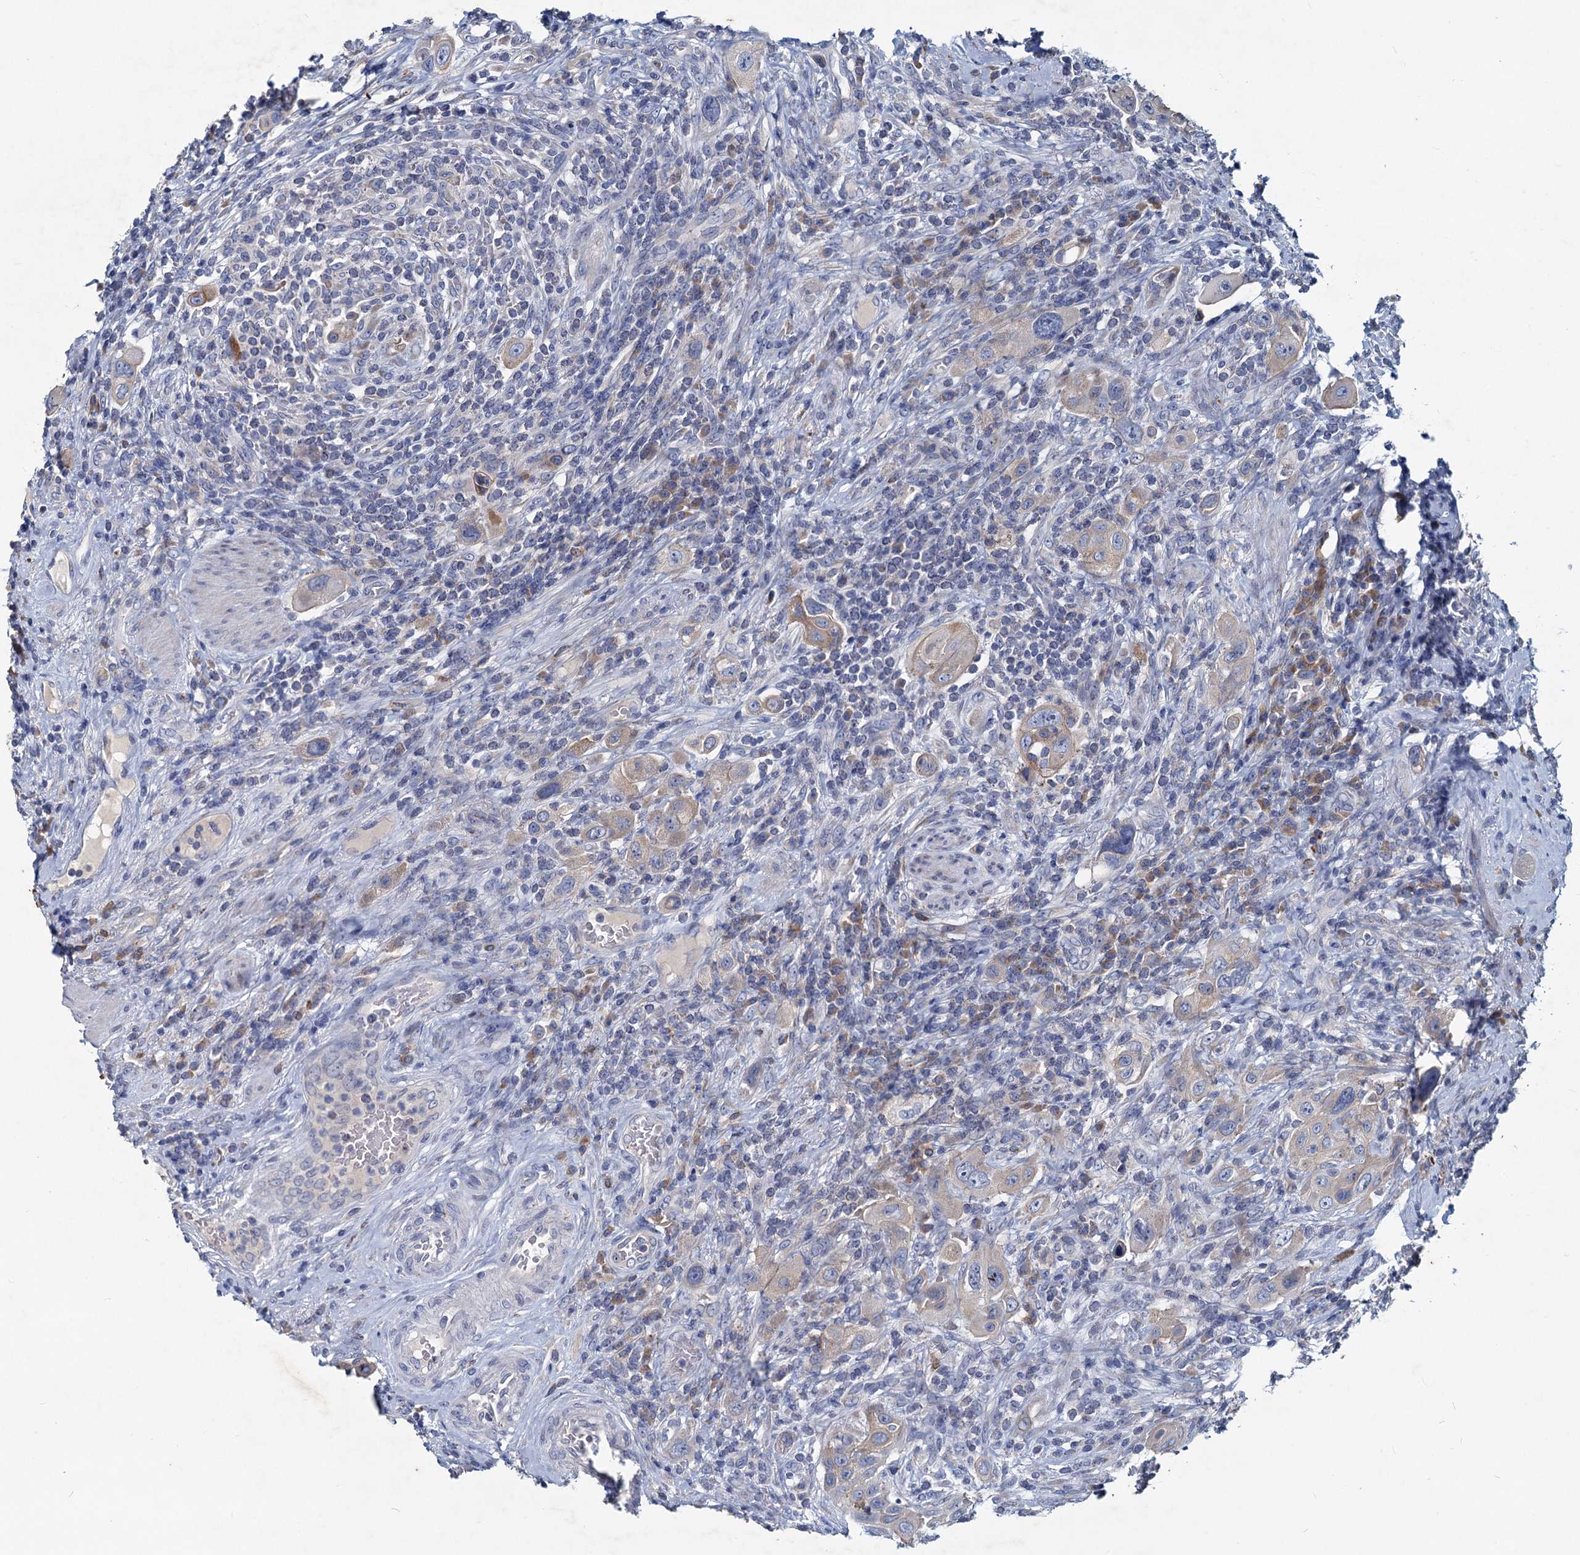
{"staining": {"intensity": "negative", "quantity": "none", "location": "none"}, "tissue": "urothelial cancer", "cell_type": "Tumor cells", "image_type": "cancer", "snomed": [{"axis": "morphology", "description": "Urothelial carcinoma, High grade"}, {"axis": "topography", "description": "Urinary bladder"}], "caption": "DAB (3,3'-diaminobenzidine) immunohistochemical staining of urothelial cancer displays no significant staining in tumor cells.", "gene": "TMX2", "patient": {"sex": "male", "age": 50}}